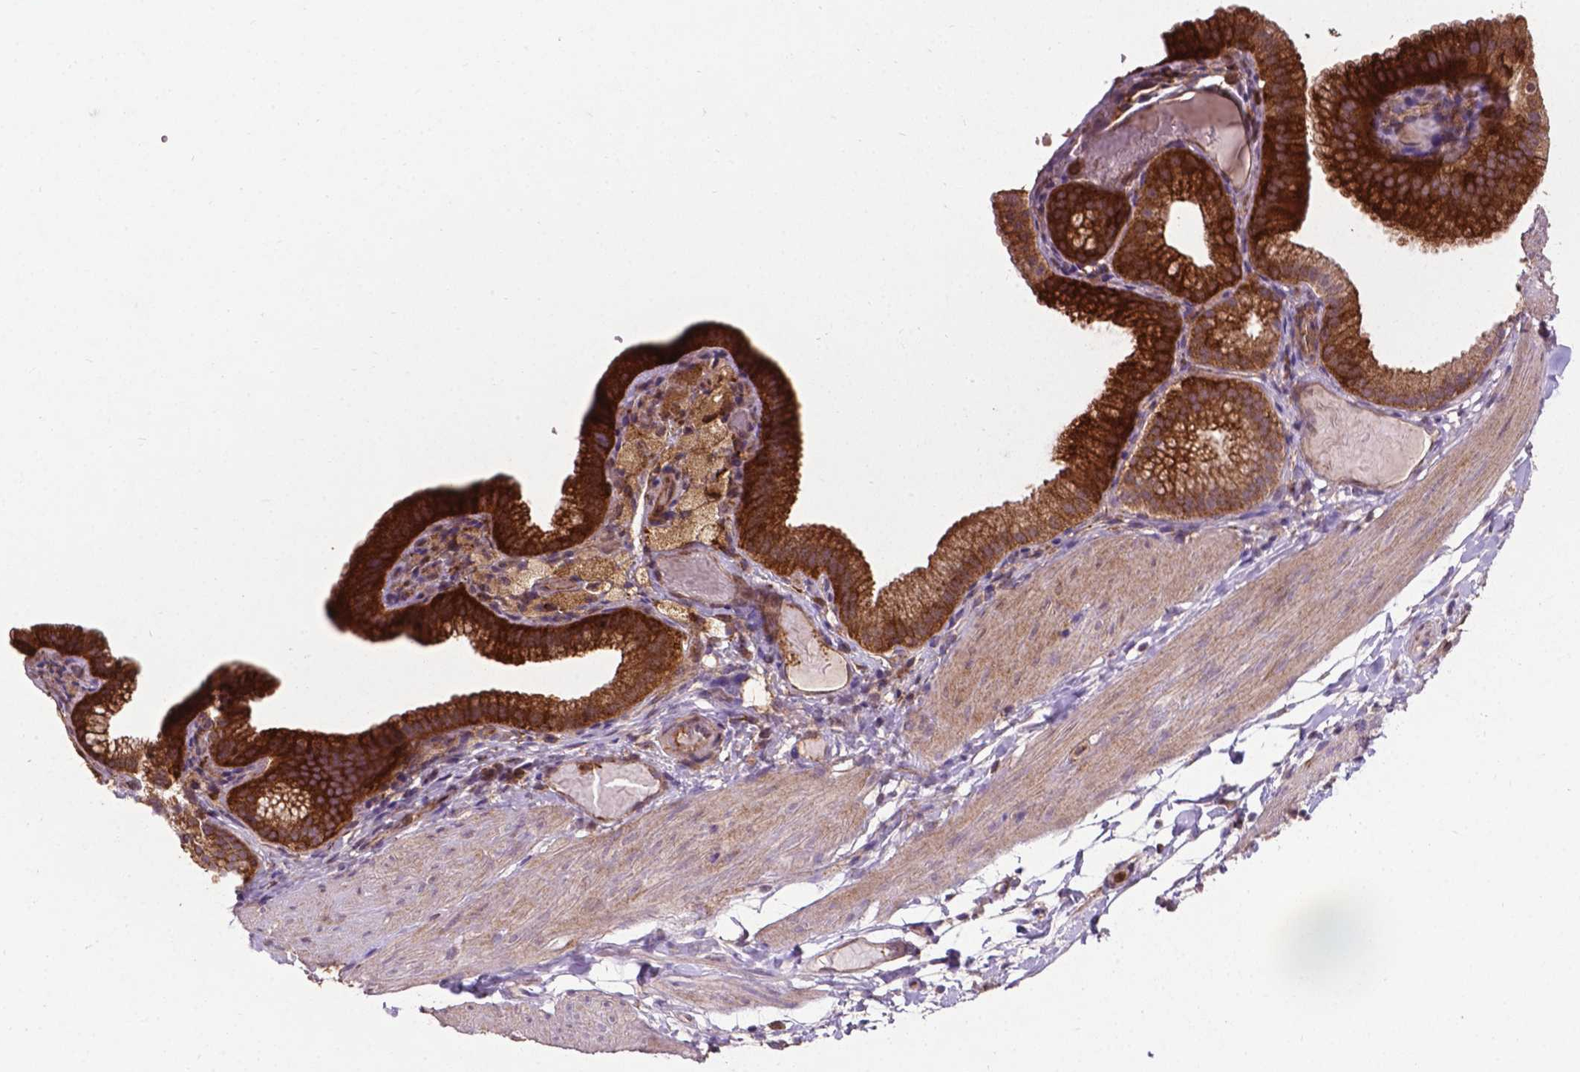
{"staining": {"intensity": "moderate", "quantity": "<25%", "location": "cytoplasmic/membranous"}, "tissue": "adipose tissue", "cell_type": "Adipocytes", "image_type": "normal", "snomed": [{"axis": "morphology", "description": "Normal tissue, NOS"}, {"axis": "topography", "description": "Gallbladder"}, {"axis": "topography", "description": "Peripheral nerve tissue"}], "caption": "Moderate cytoplasmic/membranous positivity for a protein is seen in about <25% of adipocytes of unremarkable adipose tissue using immunohistochemistry.", "gene": "SMAD3", "patient": {"sex": "female", "age": 45}}